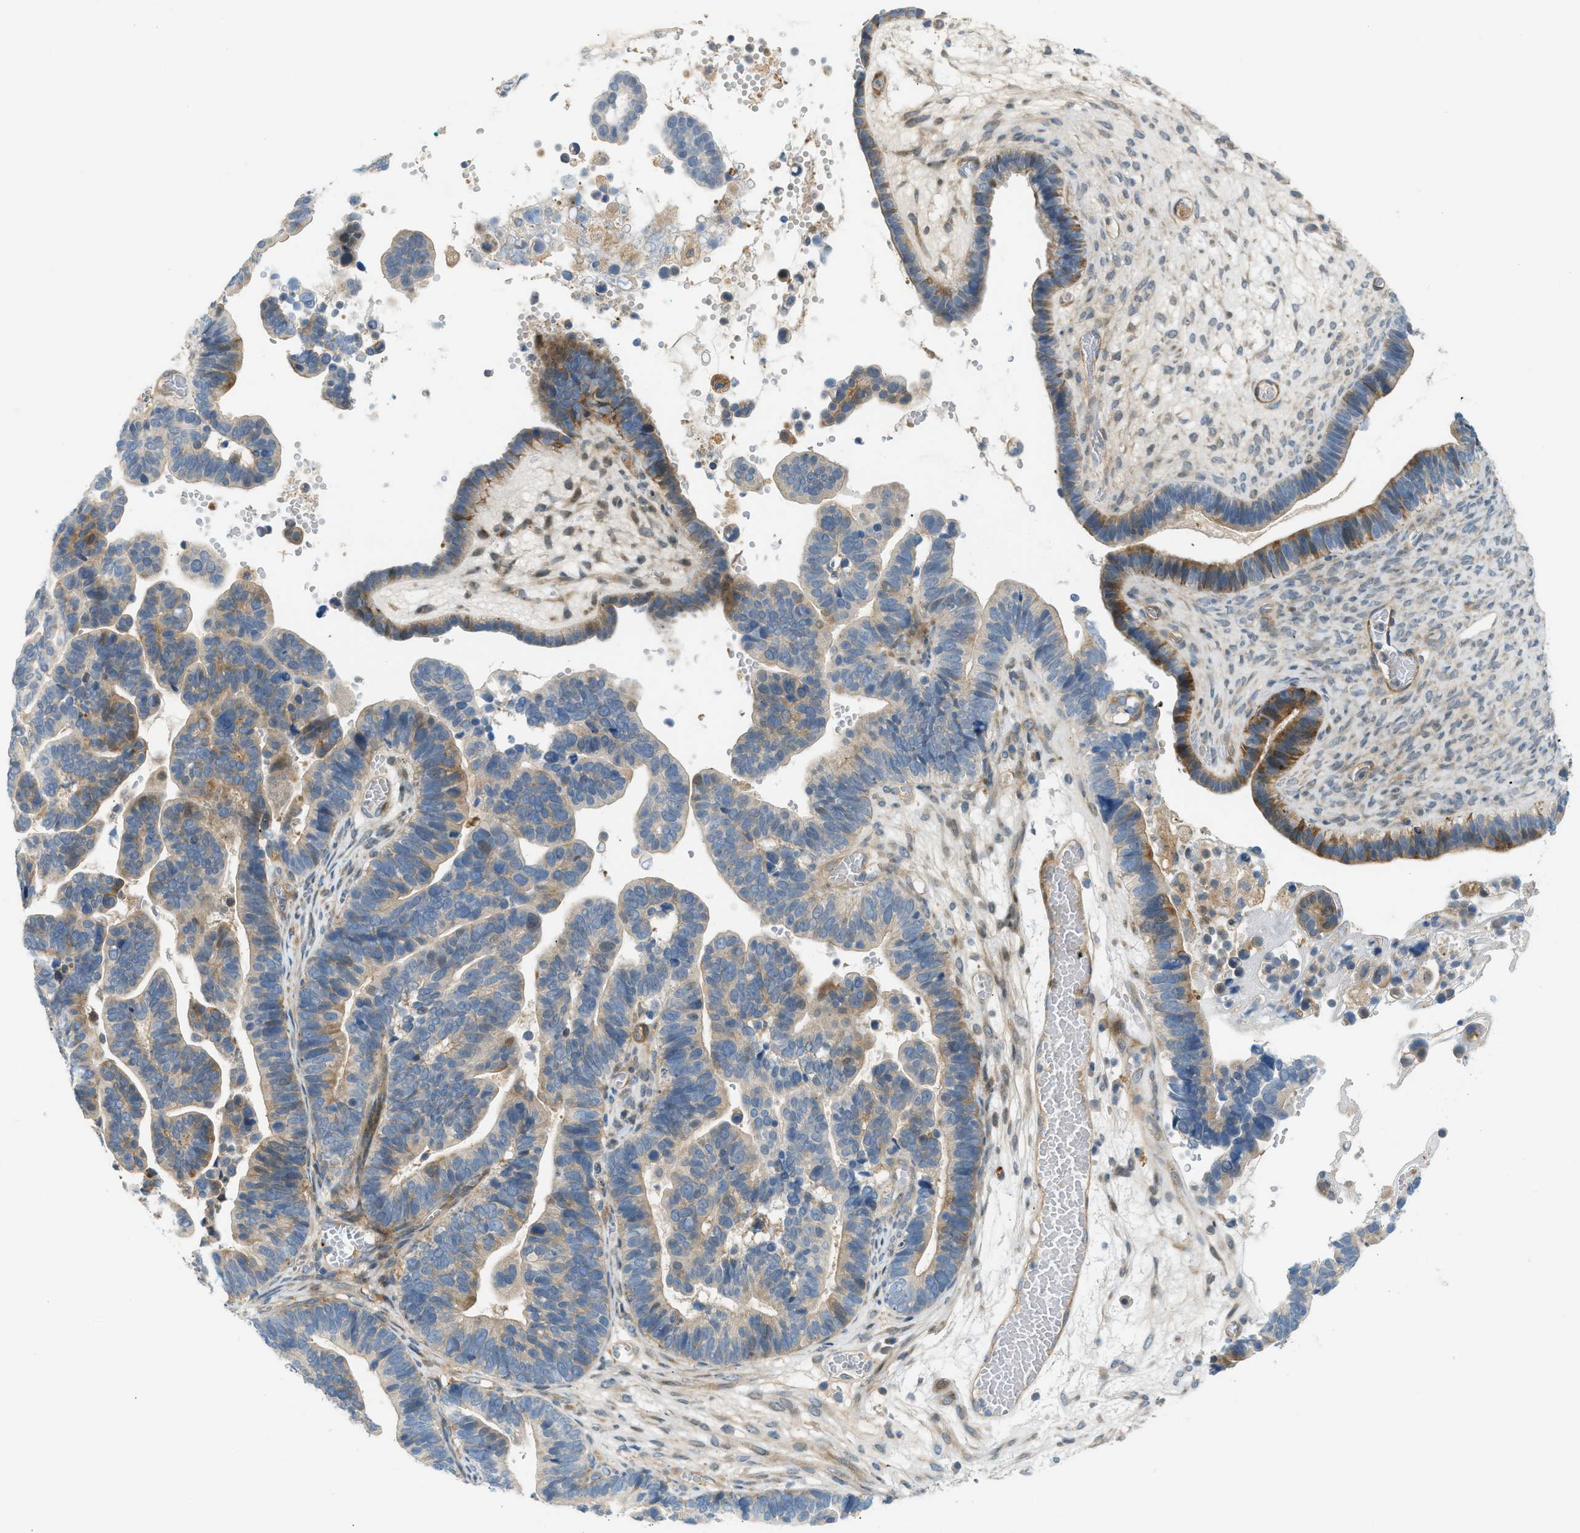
{"staining": {"intensity": "moderate", "quantity": "25%-75%", "location": "cytoplasmic/membranous"}, "tissue": "ovarian cancer", "cell_type": "Tumor cells", "image_type": "cancer", "snomed": [{"axis": "morphology", "description": "Cystadenocarcinoma, serous, NOS"}, {"axis": "topography", "description": "Ovary"}], "caption": "This histopathology image displays IHC staining of ovarian cancer (serous cystadenocarcinoma), with medium moderate cytoplasmic/membranous expression in approximately 25%-75% of tumor cells.", "gene": "EDNRA", "patient": {"sex": "female", "age": 56}}